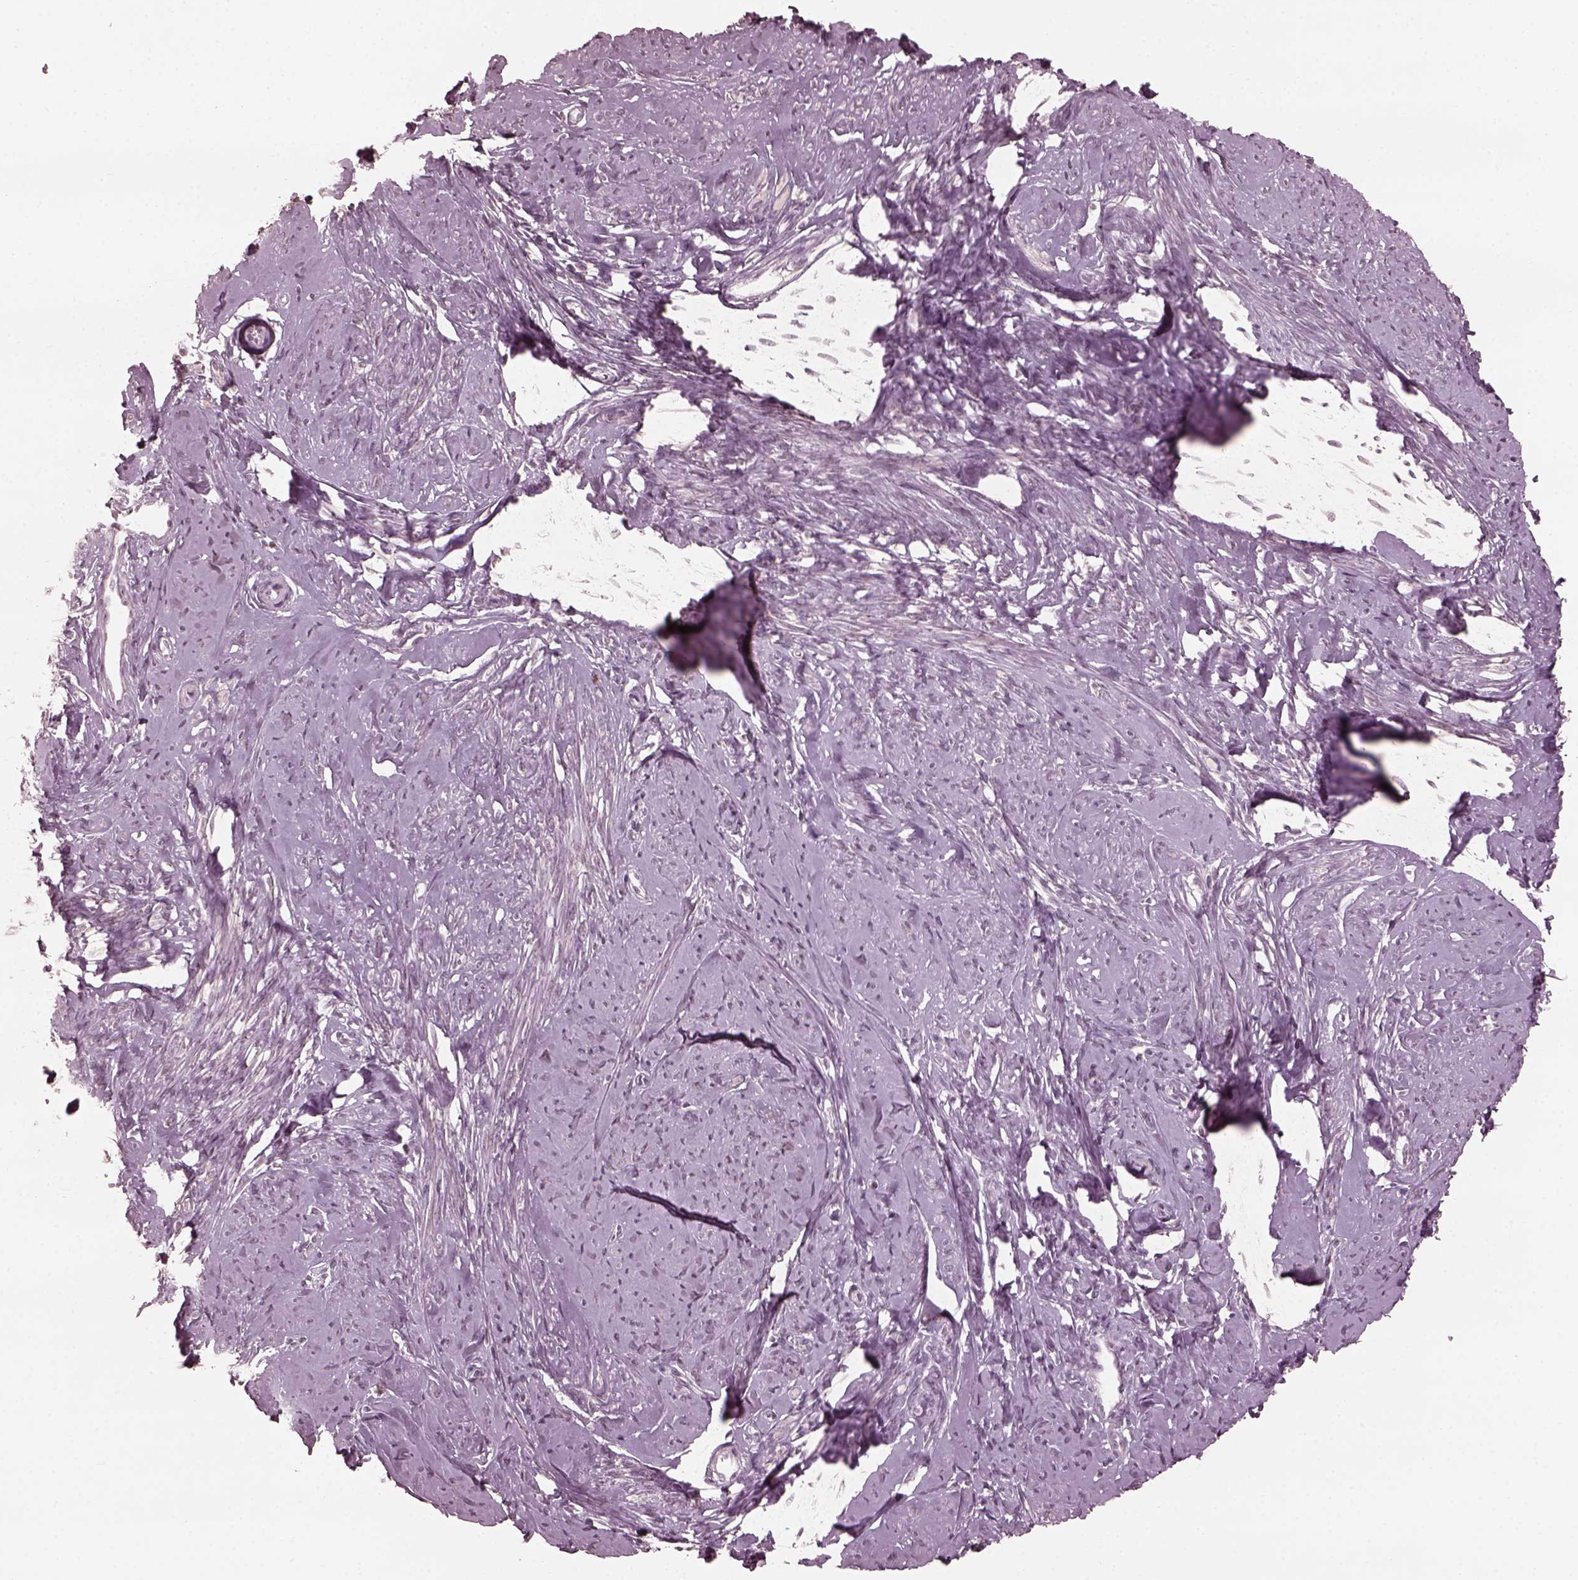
{"staining": {"intensity": "negative", "quantity": "none", "location": "none"}, "tissue": "smooth muscle", "cell_type": "Smooth muscle cells", "image_type": "normal", "snomed": [{"axis": "morphology", "description": "Normal tissue, NOS"}, {"axis": "topography", "description": "Smooth muscle"}], "caption": "IHC of benign smooth muscle reveals no positivity in smooth muscle cells. (IHC, brightfield microscopy, high magnification).", "gene": "KRT79", "patient": {"sex": "female", "age": 48}}